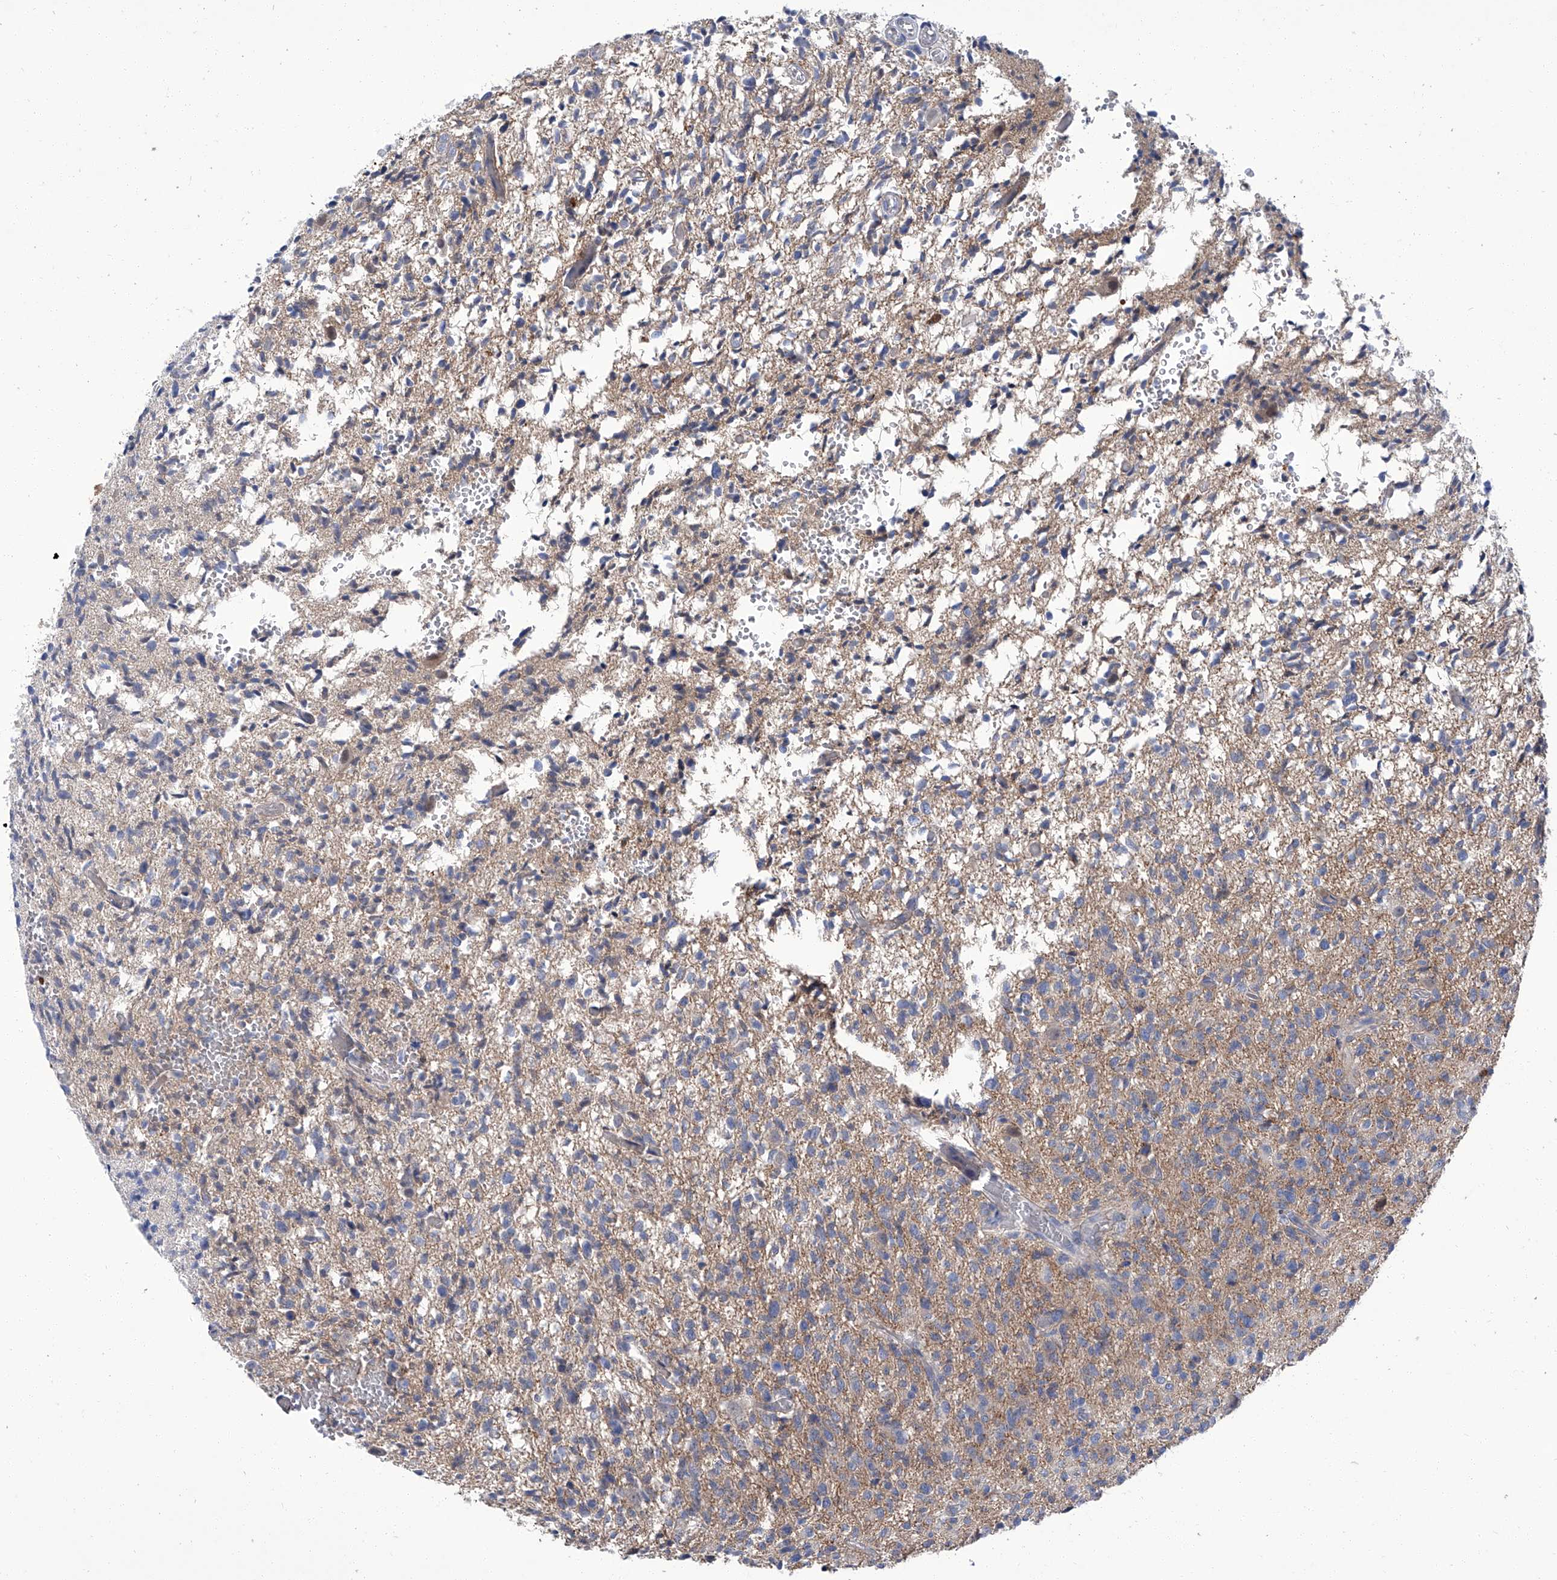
{"staining": {"intensity": "negative", "quantity": "none", "location": "none"}, "tissue": "glioma", "cell_type": "Tumor cells", "image_type": "cancer", "snomed": [{"axis": "morphology", "description": "Glioma, malignant, High grade"}, {"axis": "topography", "description": "Brain"}], "caption": "Photomicrograph shows no significant protein positivity in tumor cells of glioma.", "gene": "PARD3", "patient": {"sex": "female", "age": 57}}